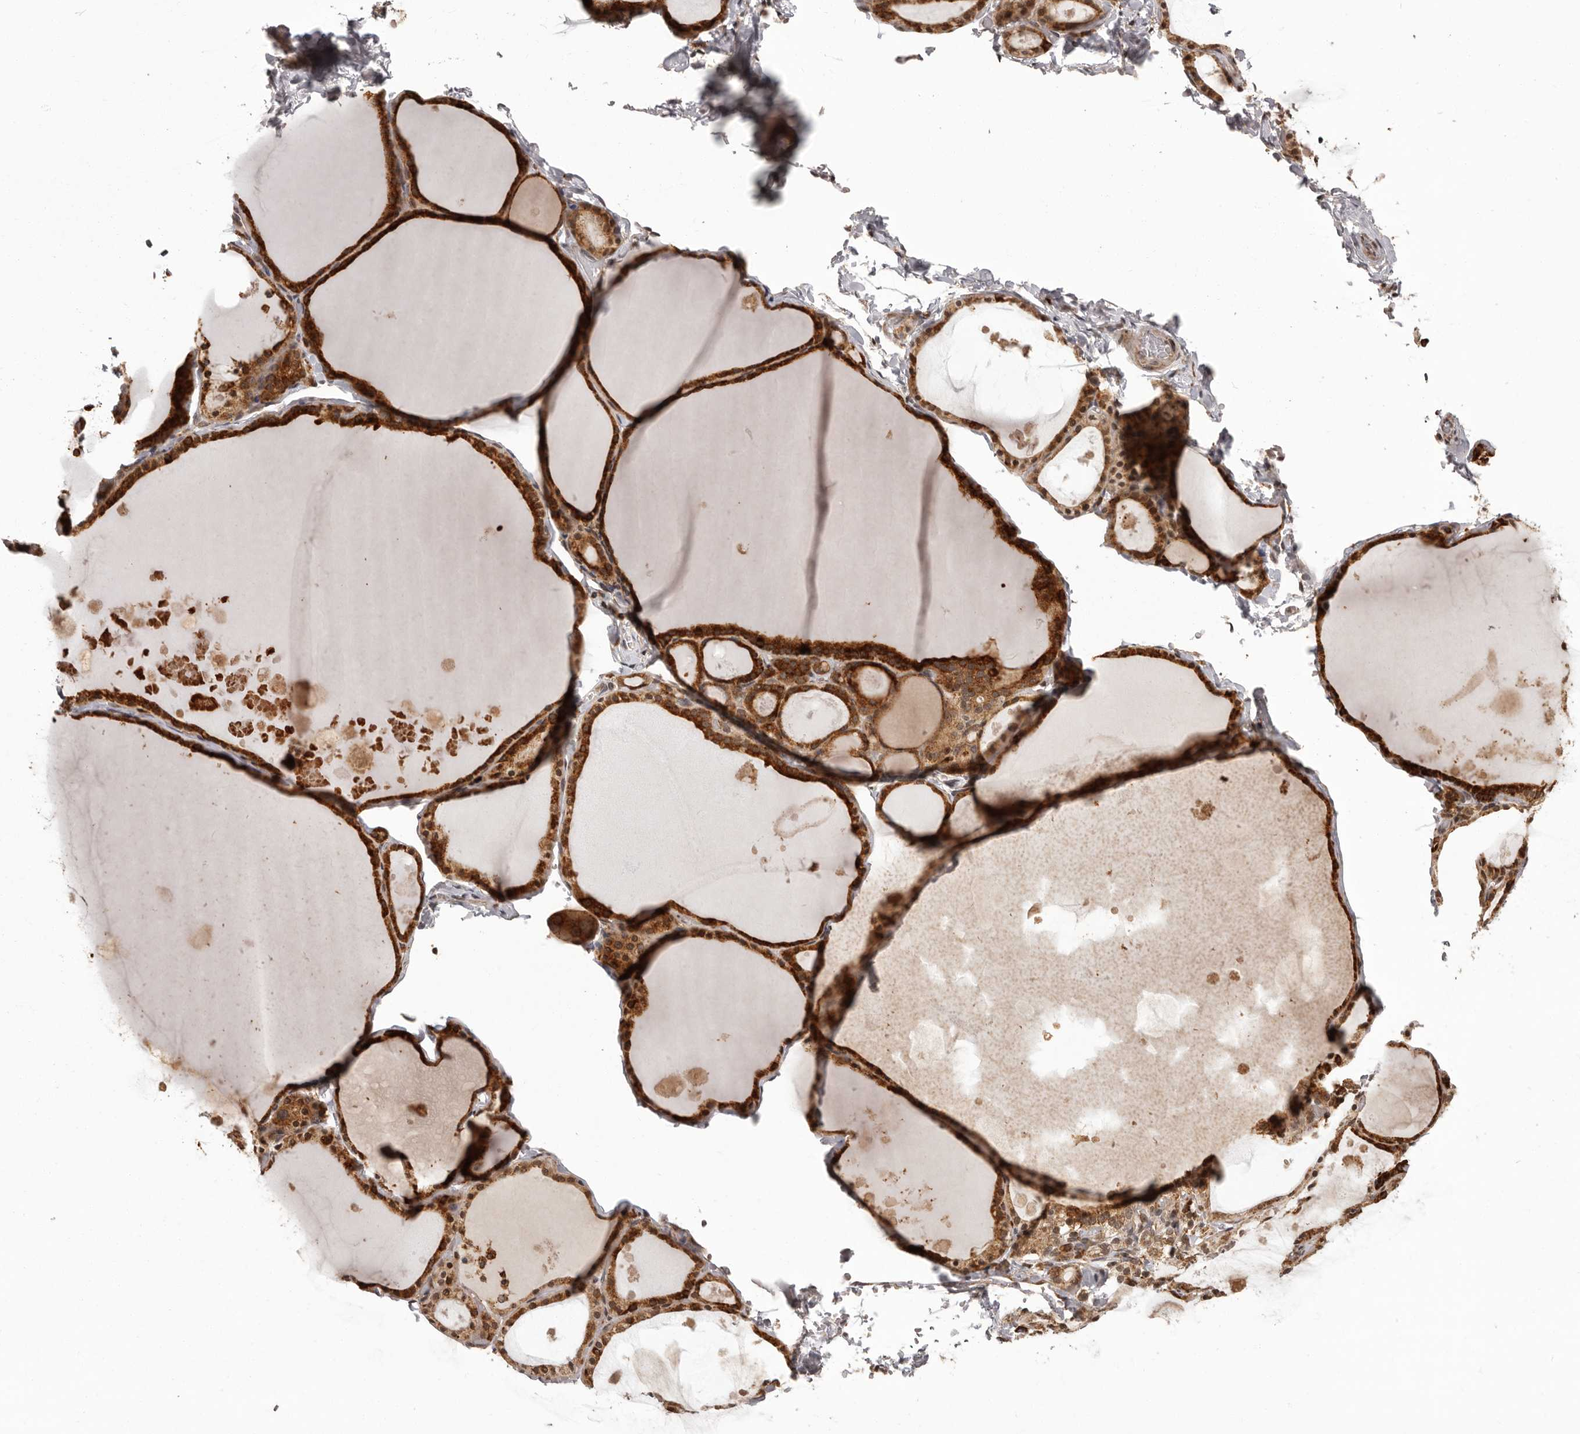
{"staining": {"intensity": "strong", "quantity": ">75%", "location": "cytoplasmic/membranous"}, "tissue": "thyroid gland", "cell_type": "Glandular cells", "image_type": "normal", "snomed": [{"axis": "morphology", "description": "Normal tissue, NOS"}, {"axis": "topography", "description": "Thyroid gland"}], "caption": "Immunohistochemistry (IHC) of normal human thyroid gland exhibits high levels of strong cytoplasmic/membranous positivity in approximately >75% of glandular cells.", "gene": "IL32", "patient": {"sex": "male", "age": 56}}